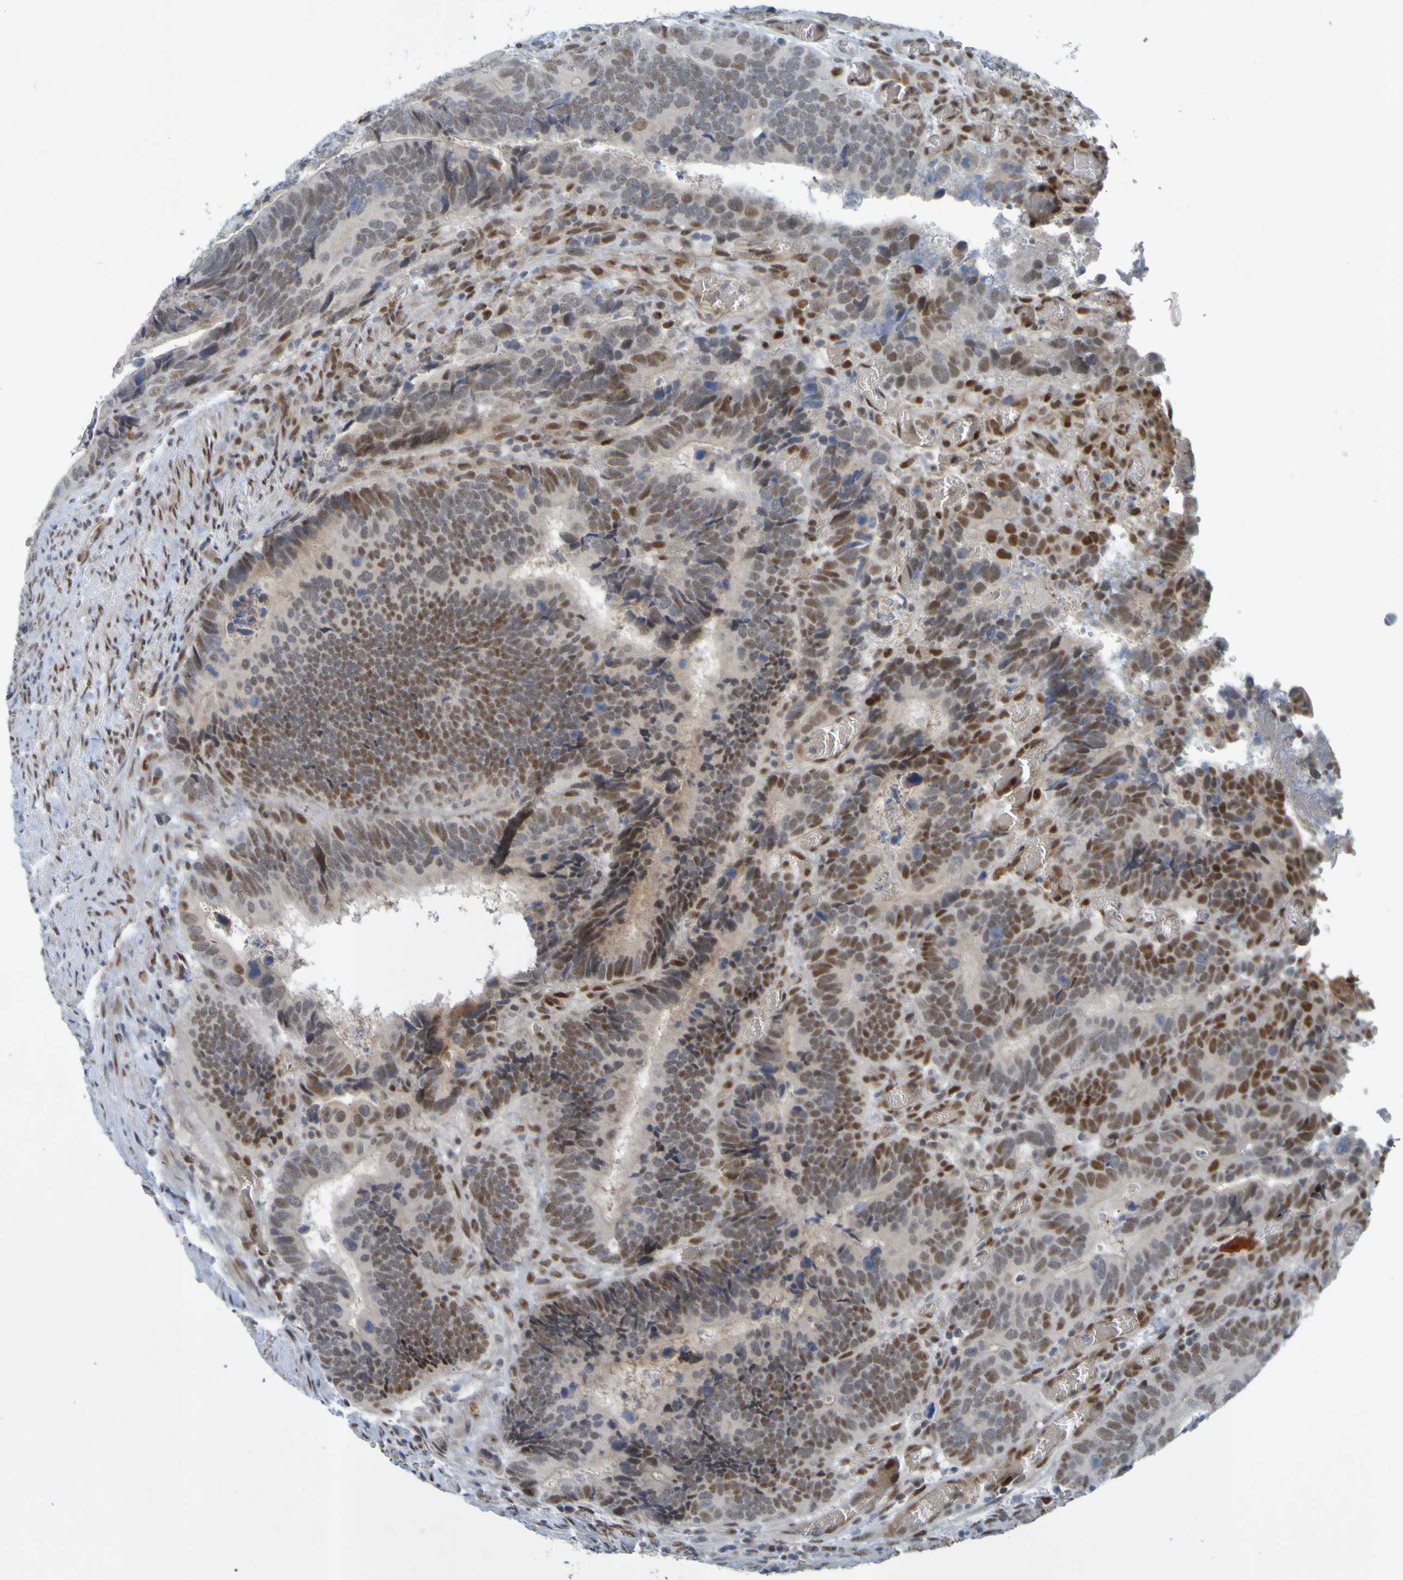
{"staining": {"intensity": "moderate", "quantity": ">75%", "location": "nuclear"}, "tissue": "colorectal cancer", "cell_type": "Tumor cells", "image_type": "cancer", "snomed": [{"axis": "morphology", "description": "Adenocarcinoma, NOS"}, {"axis": "topography", "description": "Colon"}], "caption": "This micrograph exhibits immunohistochemistry (IHC) staining of colorectal cancer, with medium moderate nuclear positivity in approximately >75% of tumor cells.", "gene": "MCPH1", "patient": {"sex": "male", "age": 72}}